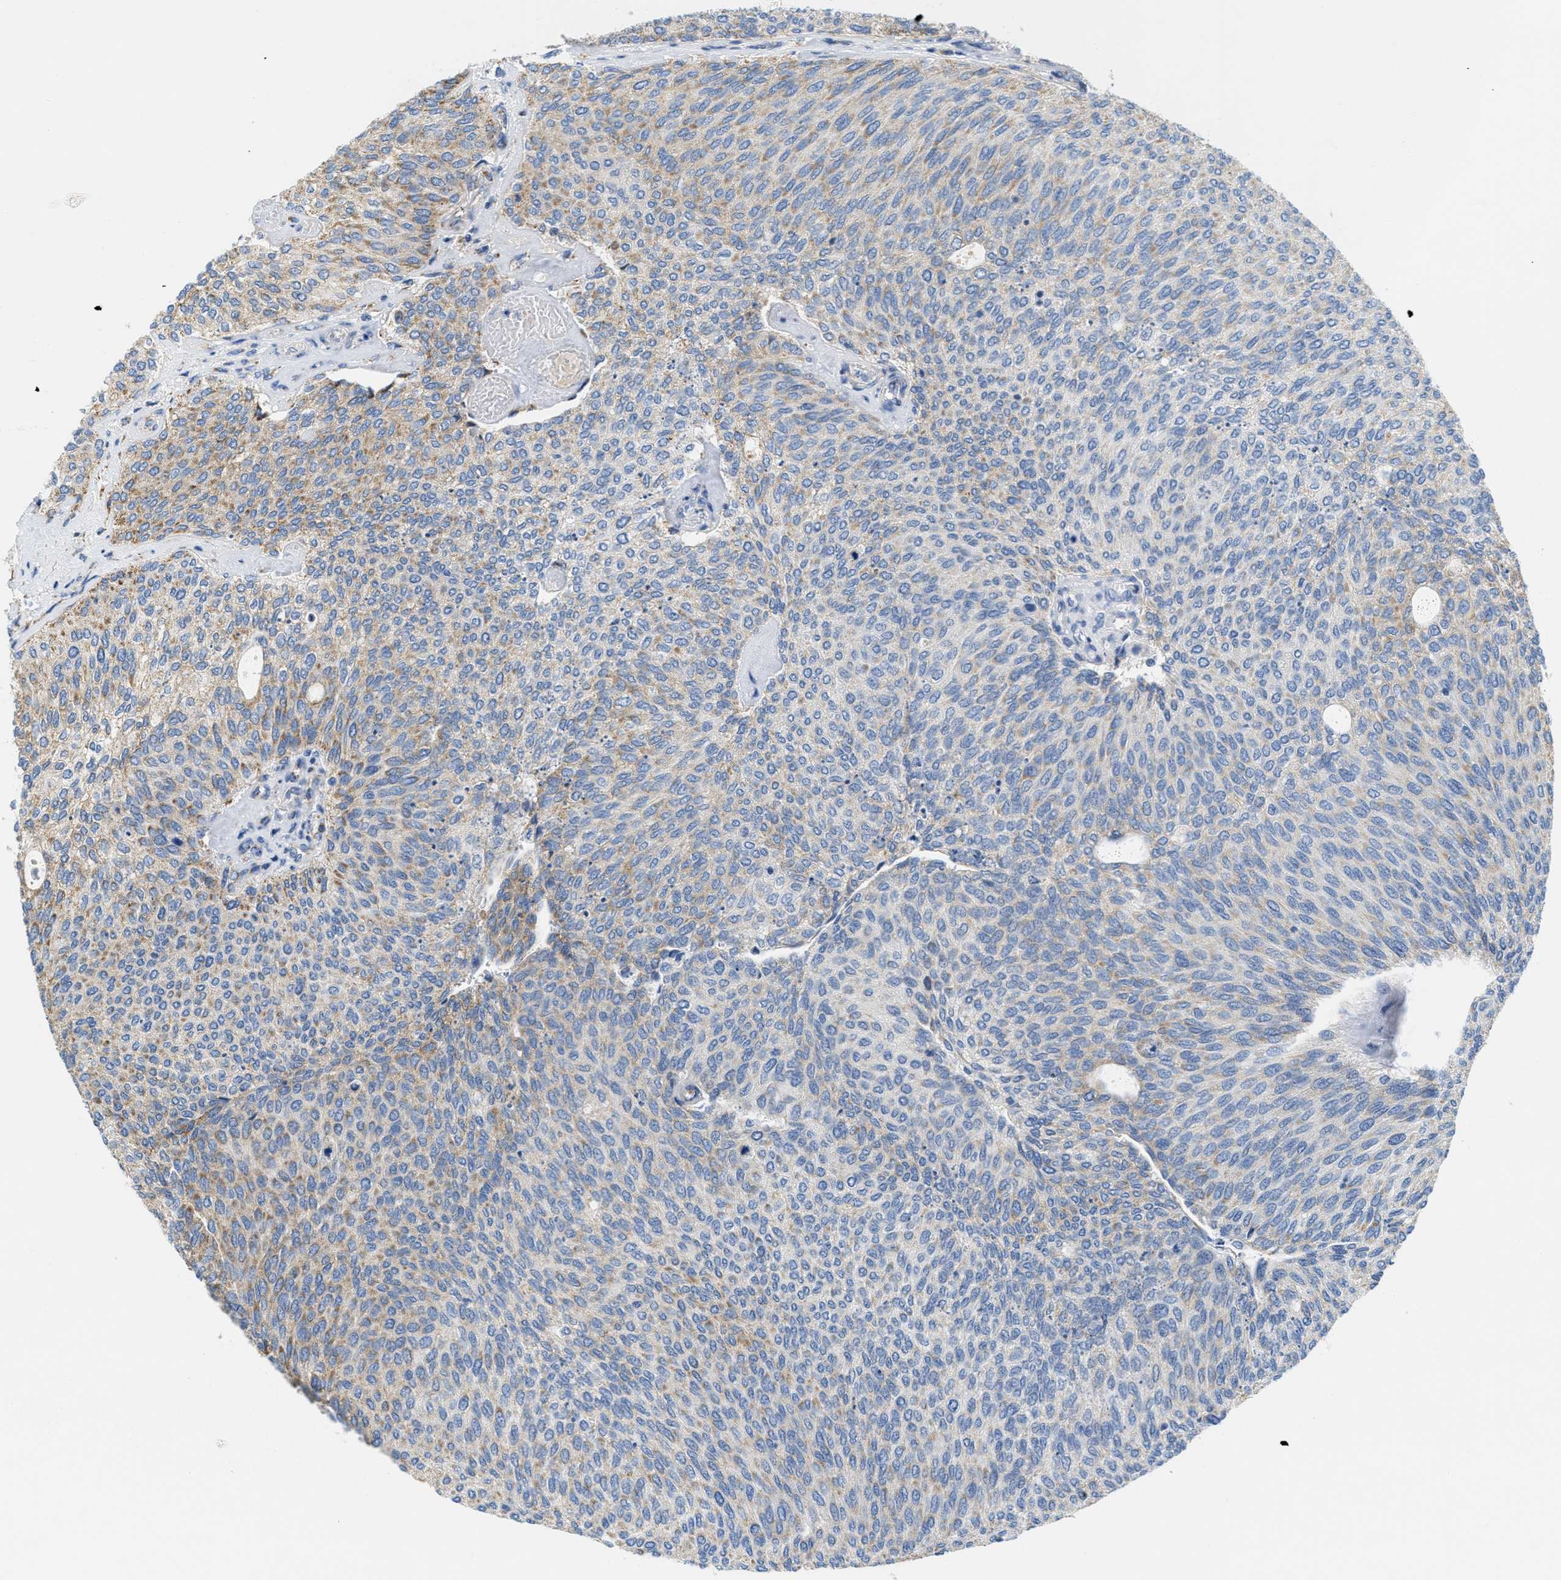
{"staining": {"intensity": "weak", "quantity": "25%-75%", "location": "cytoplasmic/membranous"}, "tissue": "urothelial cancer", "cell_type": "Tumor cells", "image_type": "cancer", "snomed": [{"axis": "morphology", "description": "Urothelial carcinoma, Low grade"}, {"axis": "topography", "description": "Urinary bladder"}], "caption": "IHC of low-grade urothelial carcinoma reveals low levels of weak cytoplasmic/membranous positivity in about 25%-75% of tumor cells.", "gene": "KCNJ5", "patient": {"sex": "female", "age": 79}}